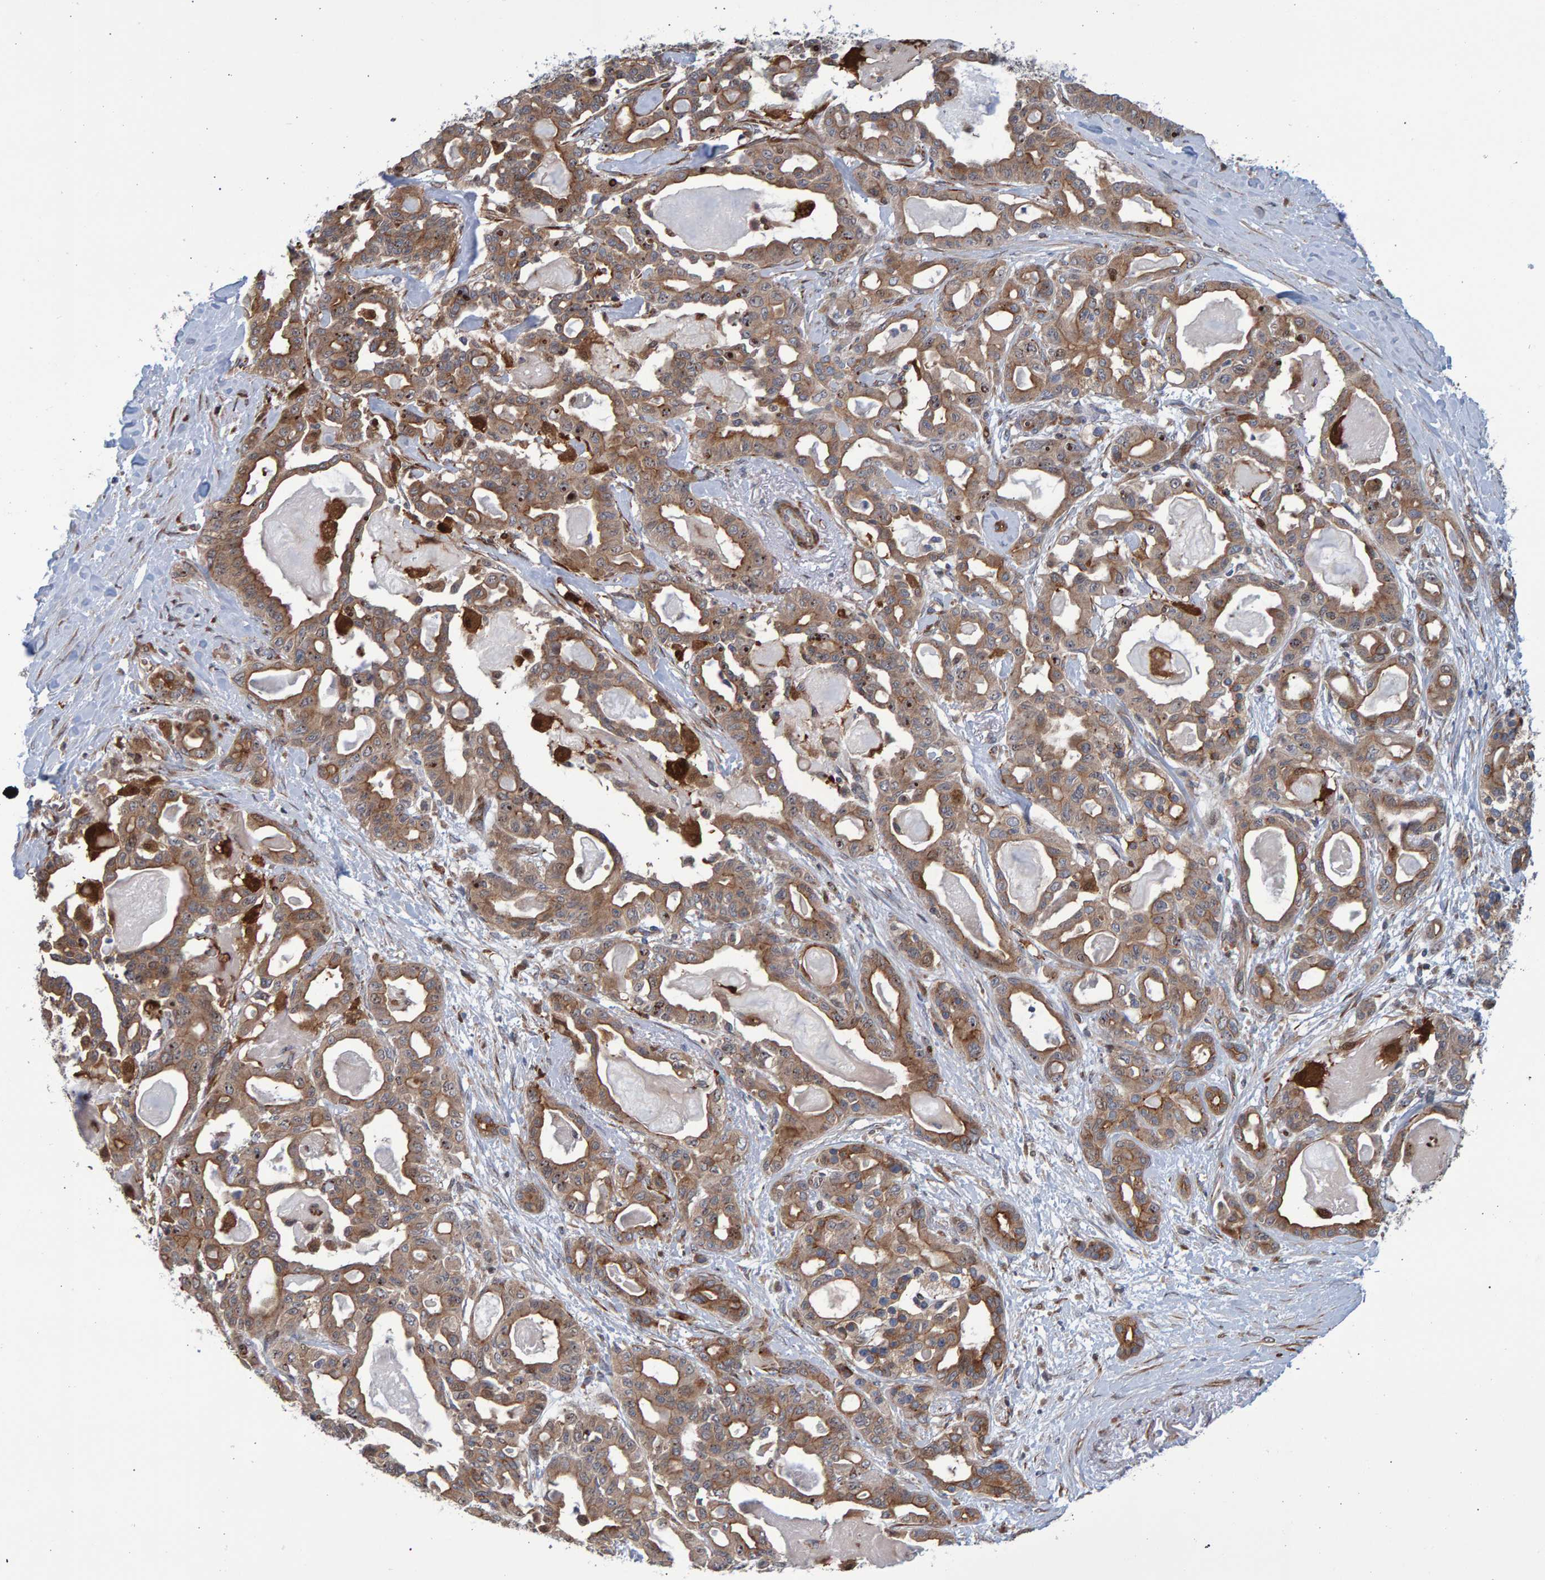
{"staining": {"intensity": "moderate", "quantity": ">75%", "location": "cytoplasmic/membranous"}, "tissue": "pancreatic cancer", "cell_type": "Tumor cells", "image_type": "cancer", "snomed": [{"axis": "morphology", "description": "Adenocarcinoma, NOS"}, {"axis": "topography", "description": "Pancreas"}], "caption": "A high-resolution histopathology image shows IHC staining of pancreatic adenocarcinoma, which reveals moderate cytoplasmic/membranous positivity in about >75% of tumor cells. (Stains: DAB (3,3'-diaminobenzidine) in brown, nuclei in blue, Microscopy: brightfield microscopy at high magnification).", "gene": "LRBA", "patient": {"sex": "male", "age": 63}}